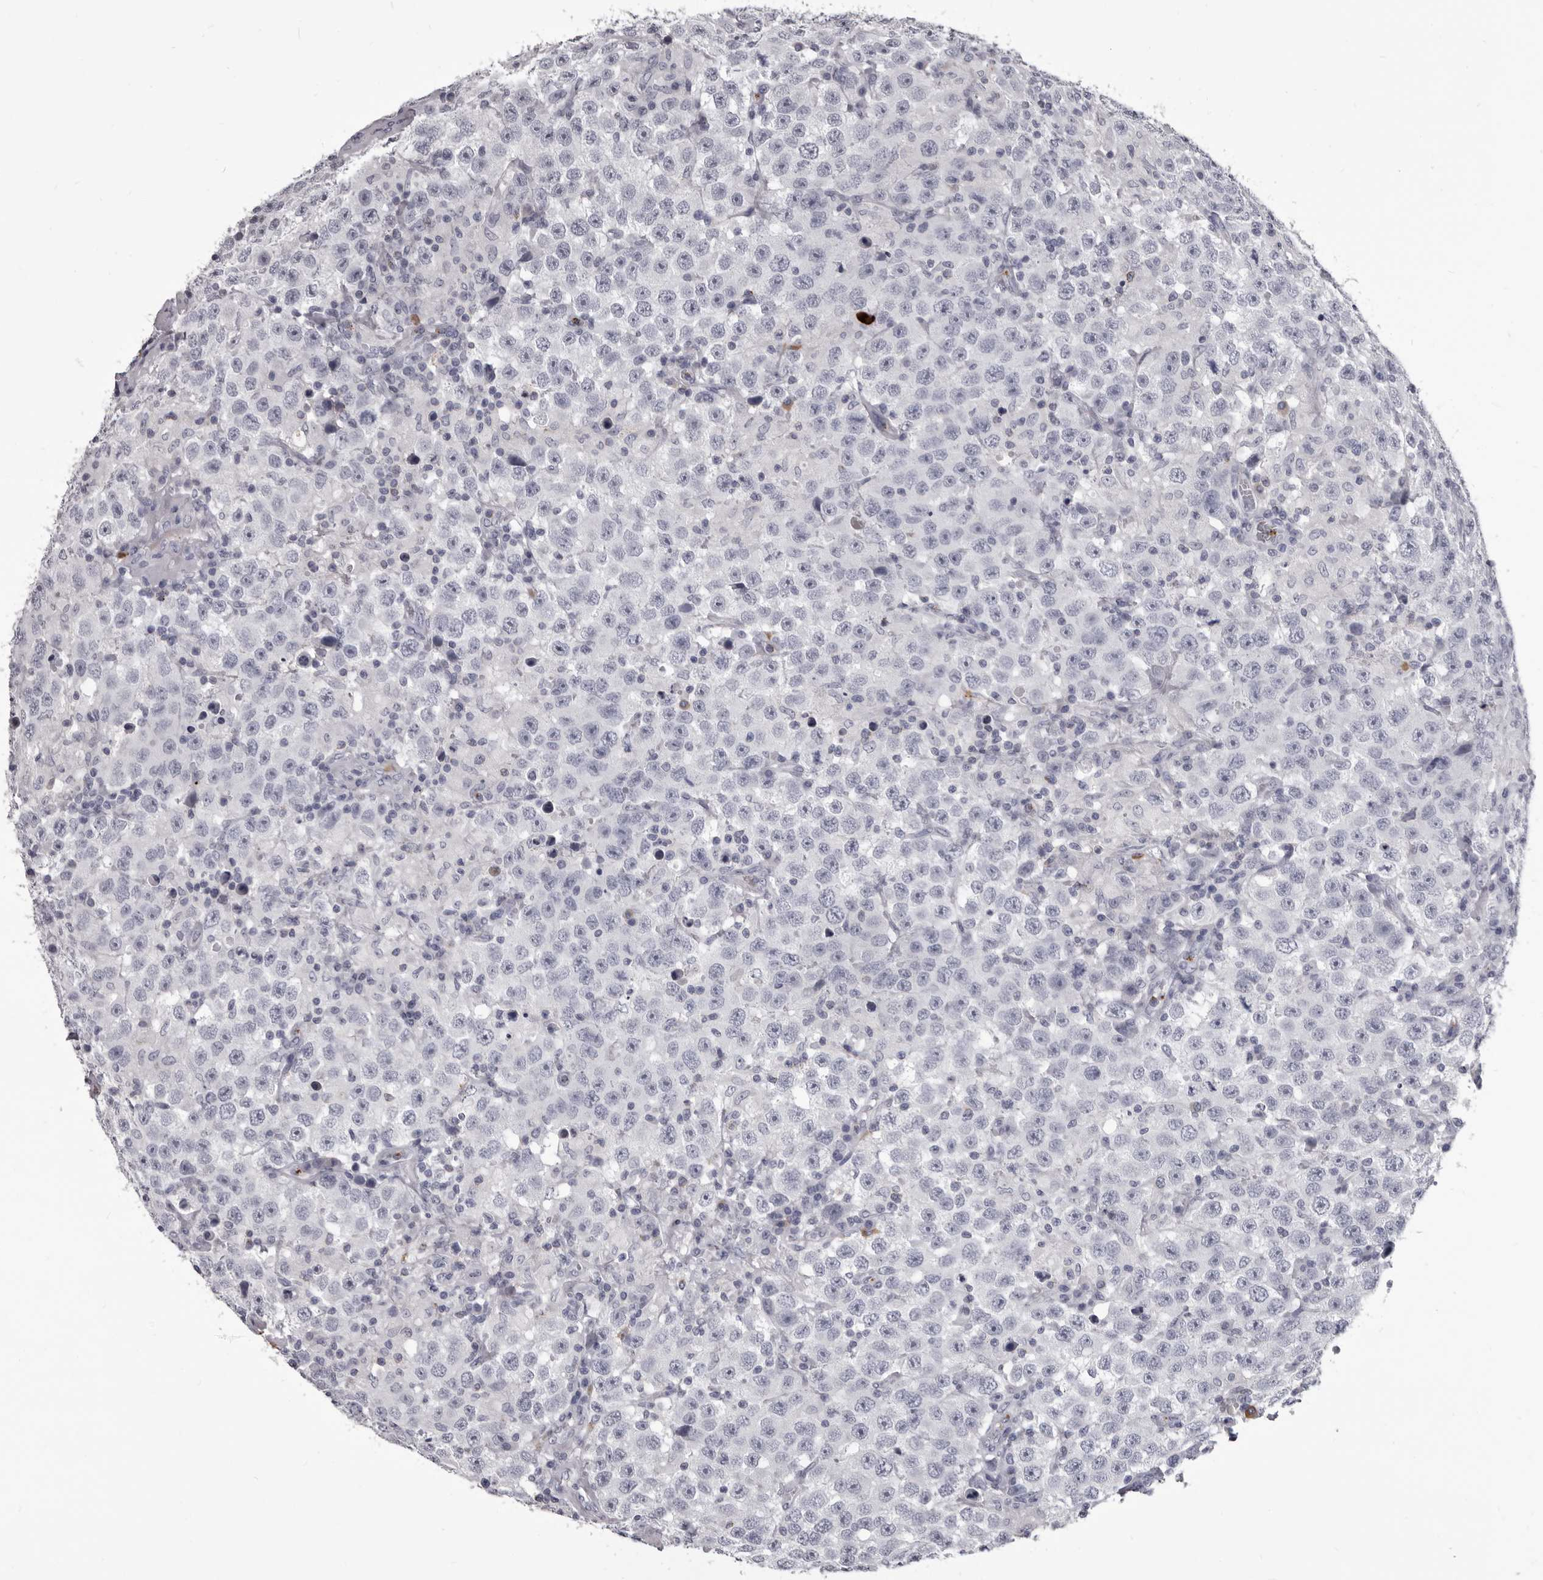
{"staining": {"intensity": "negative", "quantity": "none", "location": "none"}, "tissue": "testis cancer", "cell_type": "Tumor cells", "image_type": "cancer", "snomed": [{"axis": "morphology", "description": "Seminoma, NOS"}, {"axis": "topography", "description": "Testis"}], "caption": "IHC micrograph of neoplastic tissue: testis seminoma stained with DAB demonstrates no significant protein staining in tumor cells.", "gene": "GZMH", "patient": {"sex": "male", "age": 41}}